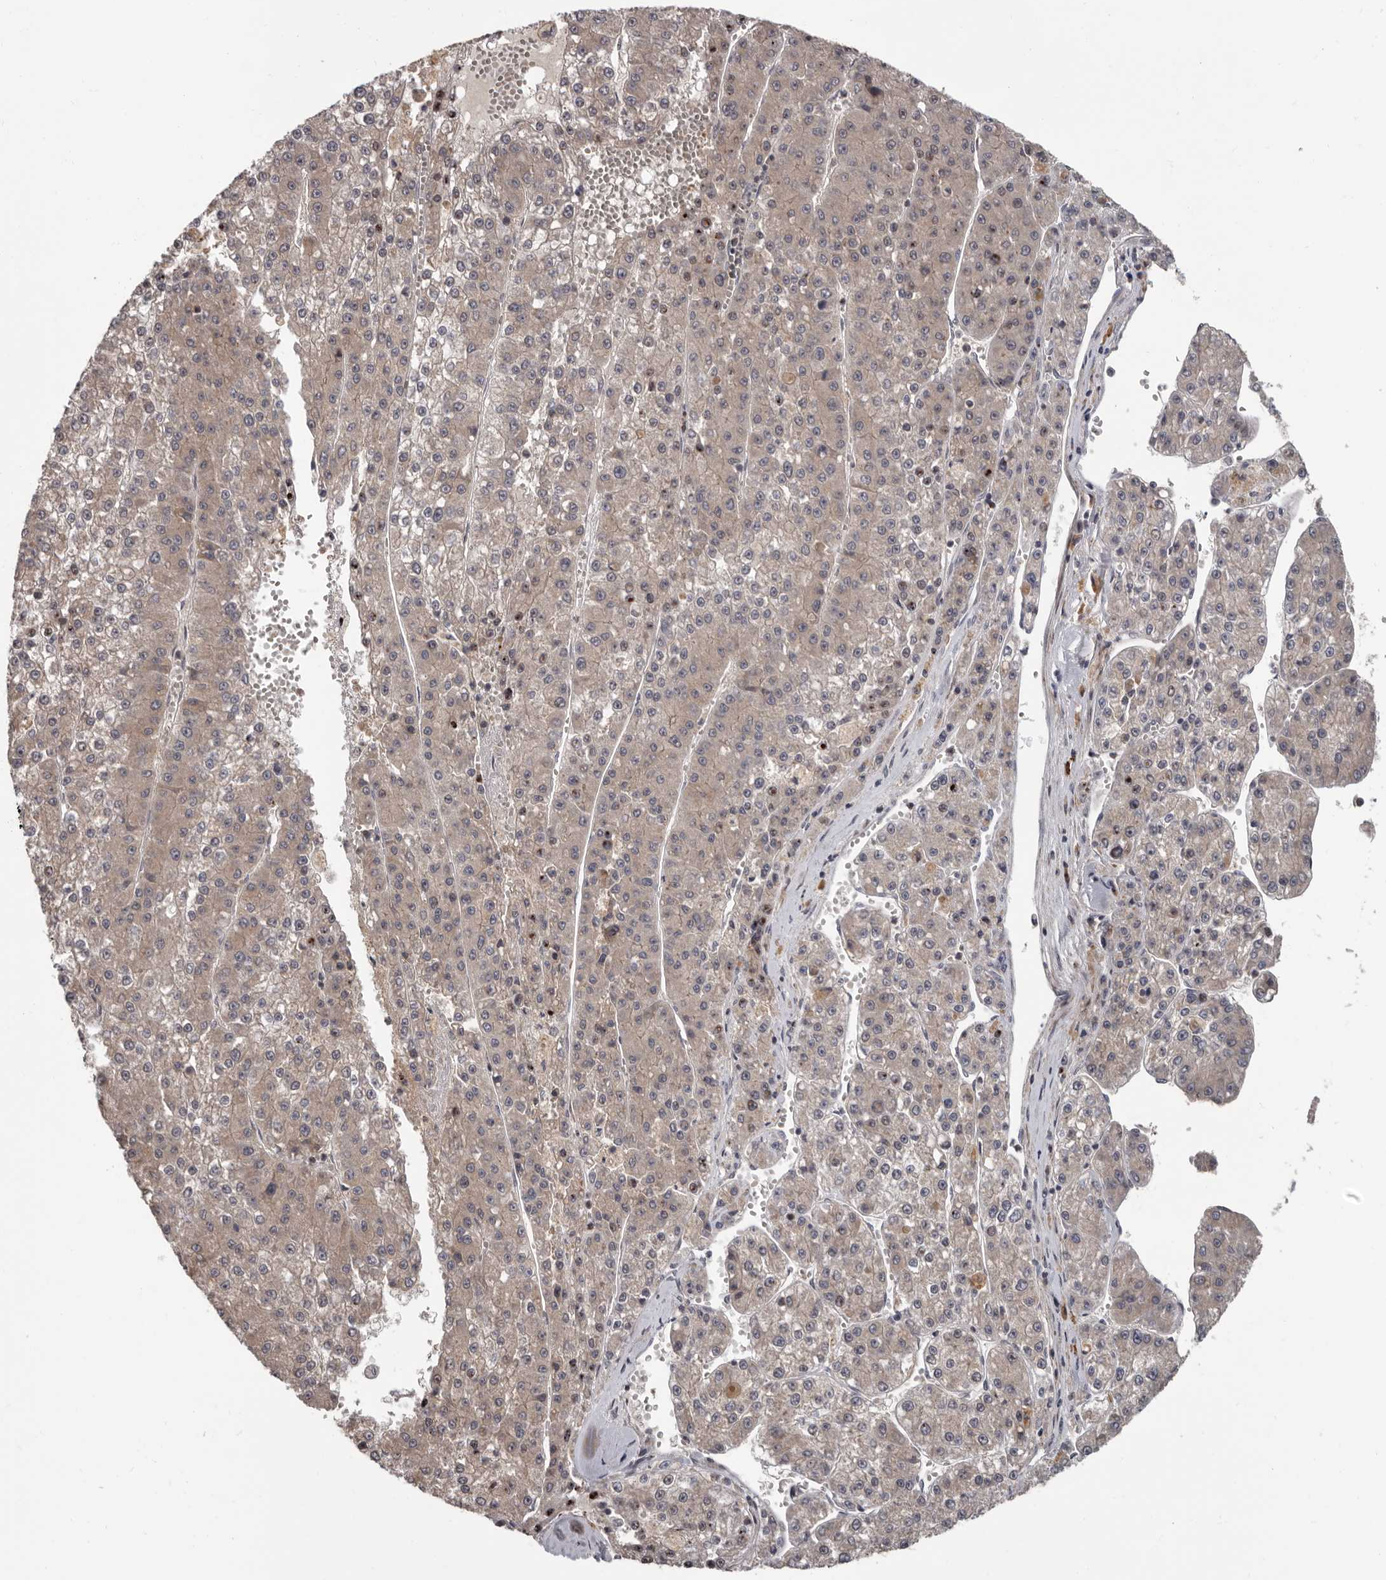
{"staining": {"intensity": "weak", "quantity": ">75%", "location": "cytoplasmic/membranous"}, "tissue": "liver cancer", "cell_type": "Tumor cells", "image_type": "cancer", "snomed": [{"axis": "morphology", "description": "Carcinoma, Hepatocellular, NOS"}, {"axis": "topography", "description": "Liver"}], "caption": "Immunohistochemical staining of hepatocellular carcinoma (liver) shows weak cytoplasmic/membranous protein expression in about >75% of tumor cells. Using DAB (3,3'-diaminobenzidine) (brown) and hematoxylin (blue) stains, captured at high magnification using brightfield microscopy.", "gene": "FGFR4", "patient": {"sex": "female", "age": 73}}